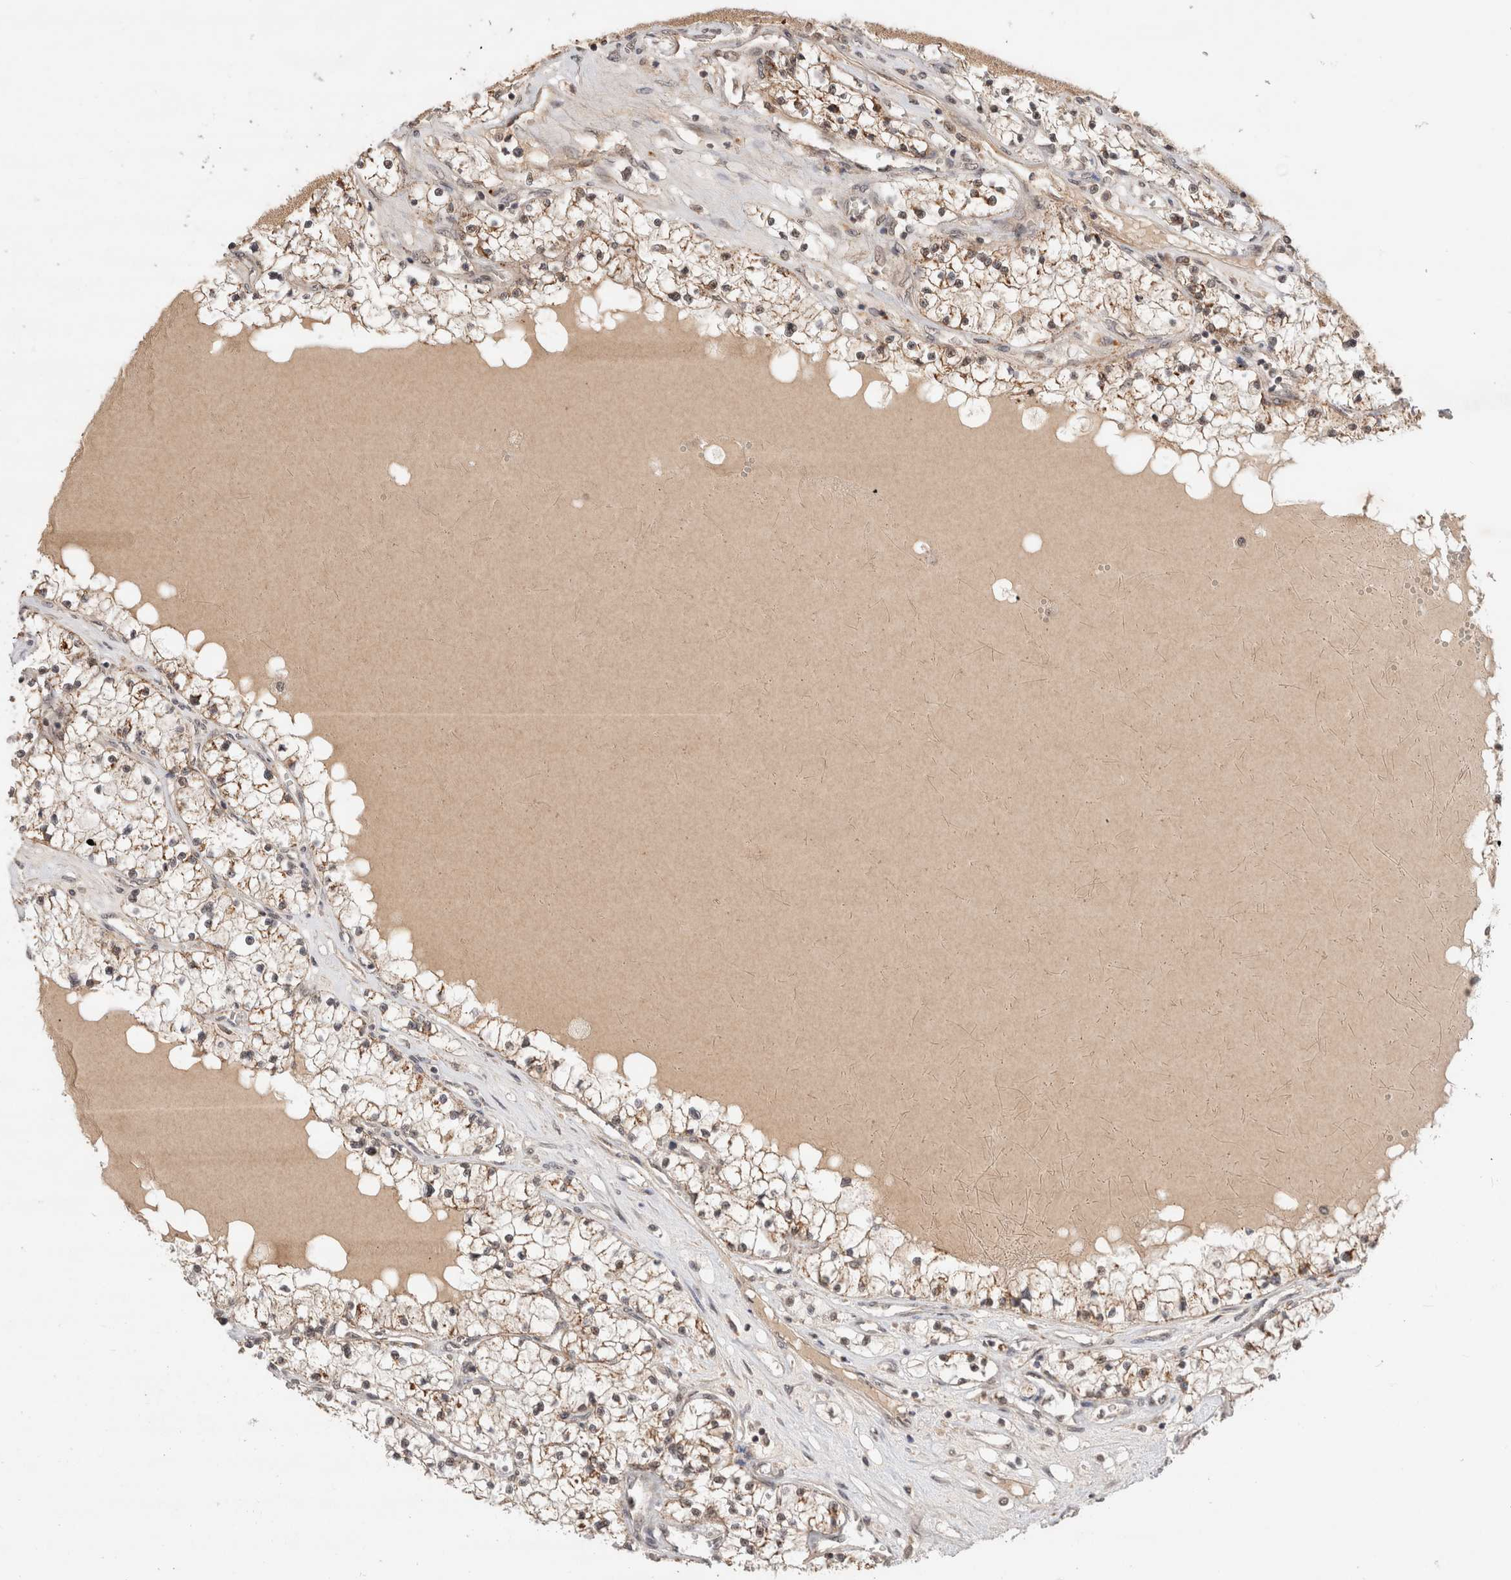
{"staining": {"intensity": "weak", "quantity": "<25%", "location": "cytoplasmic/membranous"}, "tissue": "renal cancer", "cell_type": "Tumor cells", "image_type": "cancer", "snomed": [{"axis": "morphology", "description": "Normal tissue, NOS"}, {"axis": "morphology", "description": "Adenocarcinoma, NOS"}, {"axis": "topography", "description": "Kidney"}], "caption": "A high-resolution histopathology image shows IHC staining of renal cancer, which exhibits no significant positivity in tumor cells.", "gene": "MPHOSPH6", "patient": {"sex": "male", "age": 68}}